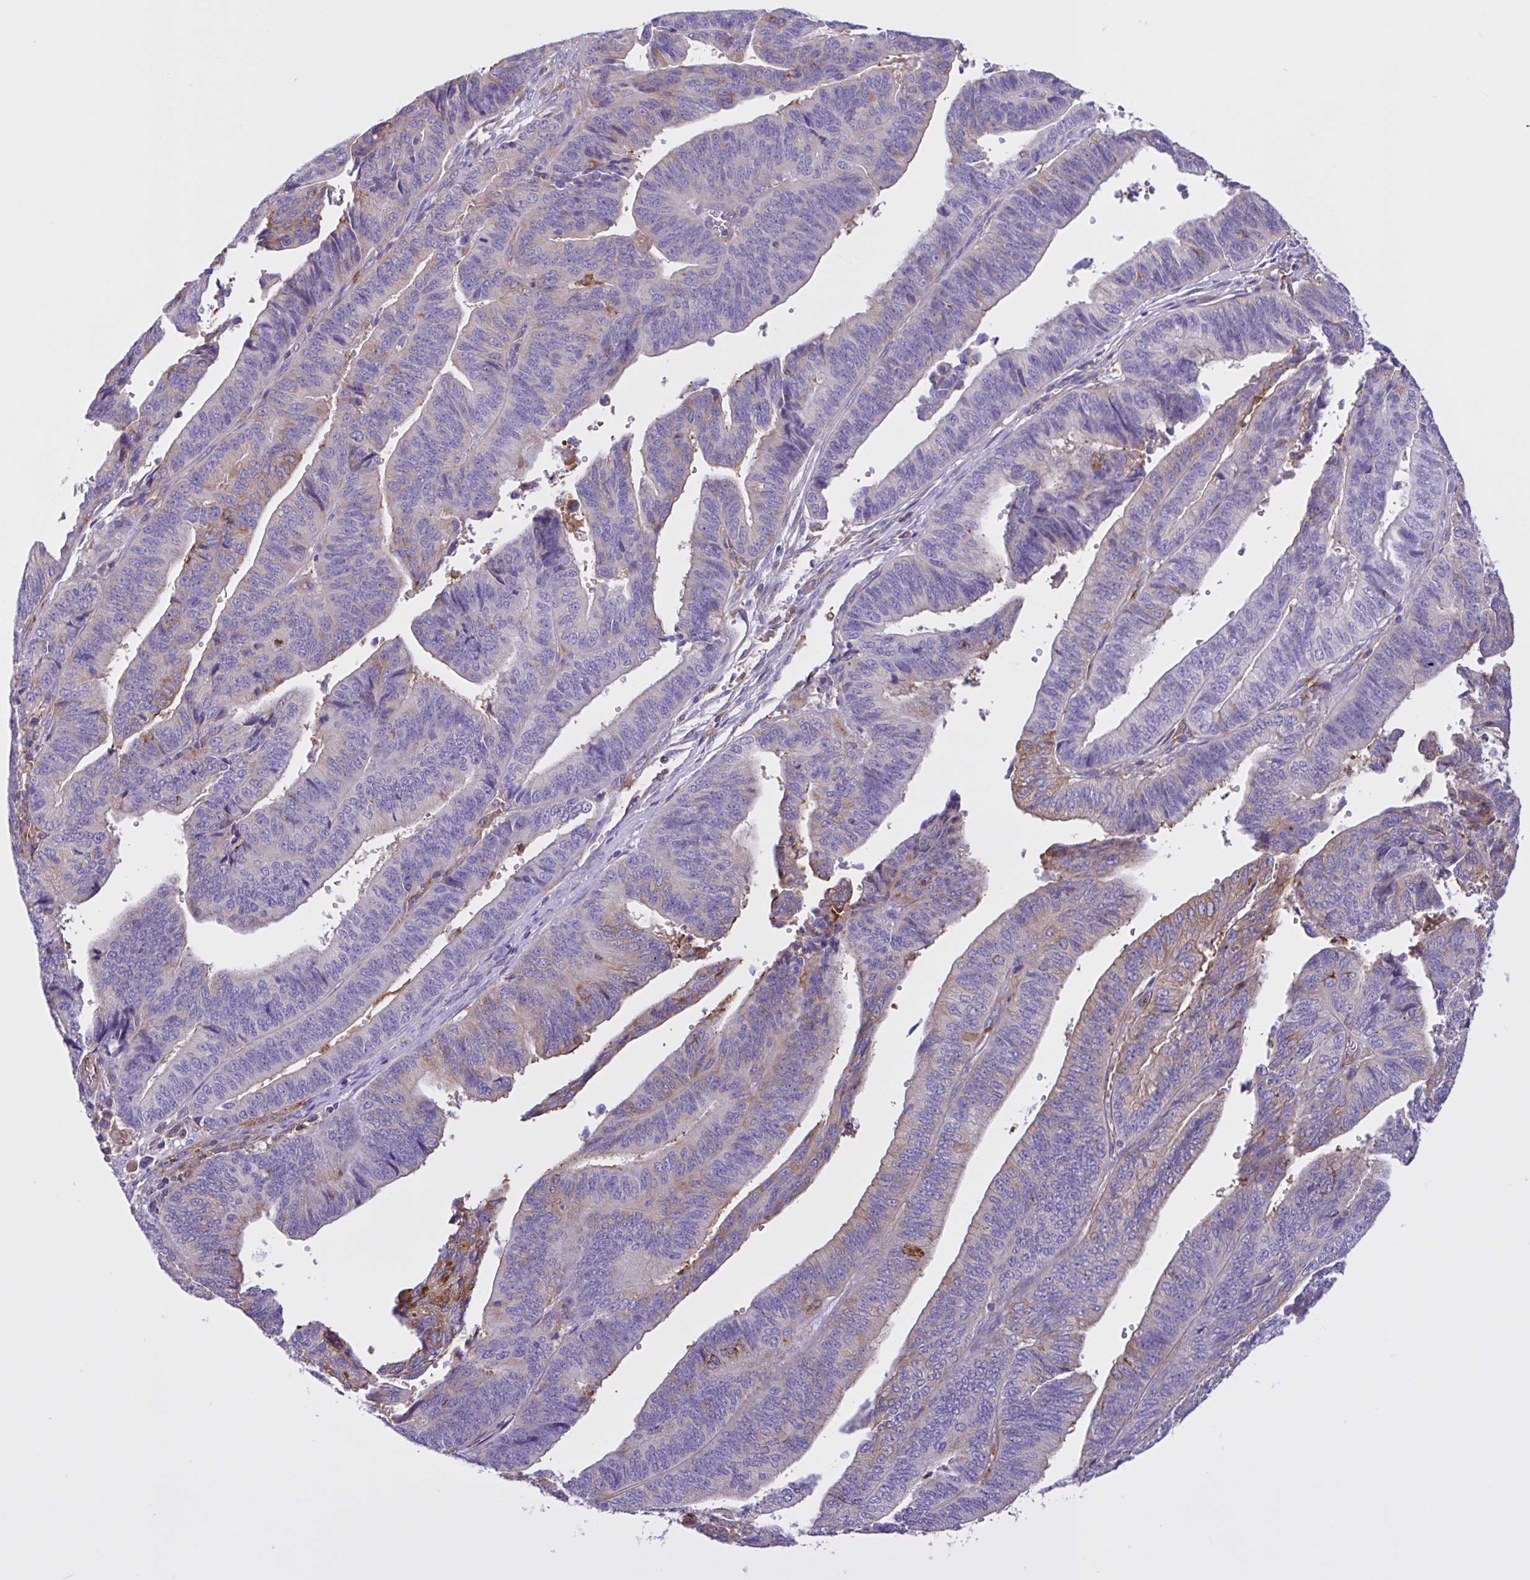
{"staining": {"intensity": "moderate", "quantity": "<25%", "location": "cytoplasmic/membranous"}, "tissue": "endometrial cancer", "cell_type": "Tumor cells", "image_type": "cancer", "snomed": [{"axis": "morphology", "description": "Adenocarcinoma, NOS"}, {"axis": "topography", "description": "Endometrium"}], "caption": "The immunohistochemical stain shows moderate cytoplasmic/membranous expression in tumor cells of endometrial adenocarcinoma tissue.", "gene": "OR51M1", "patient": {"sex": "female", "age": 65}}